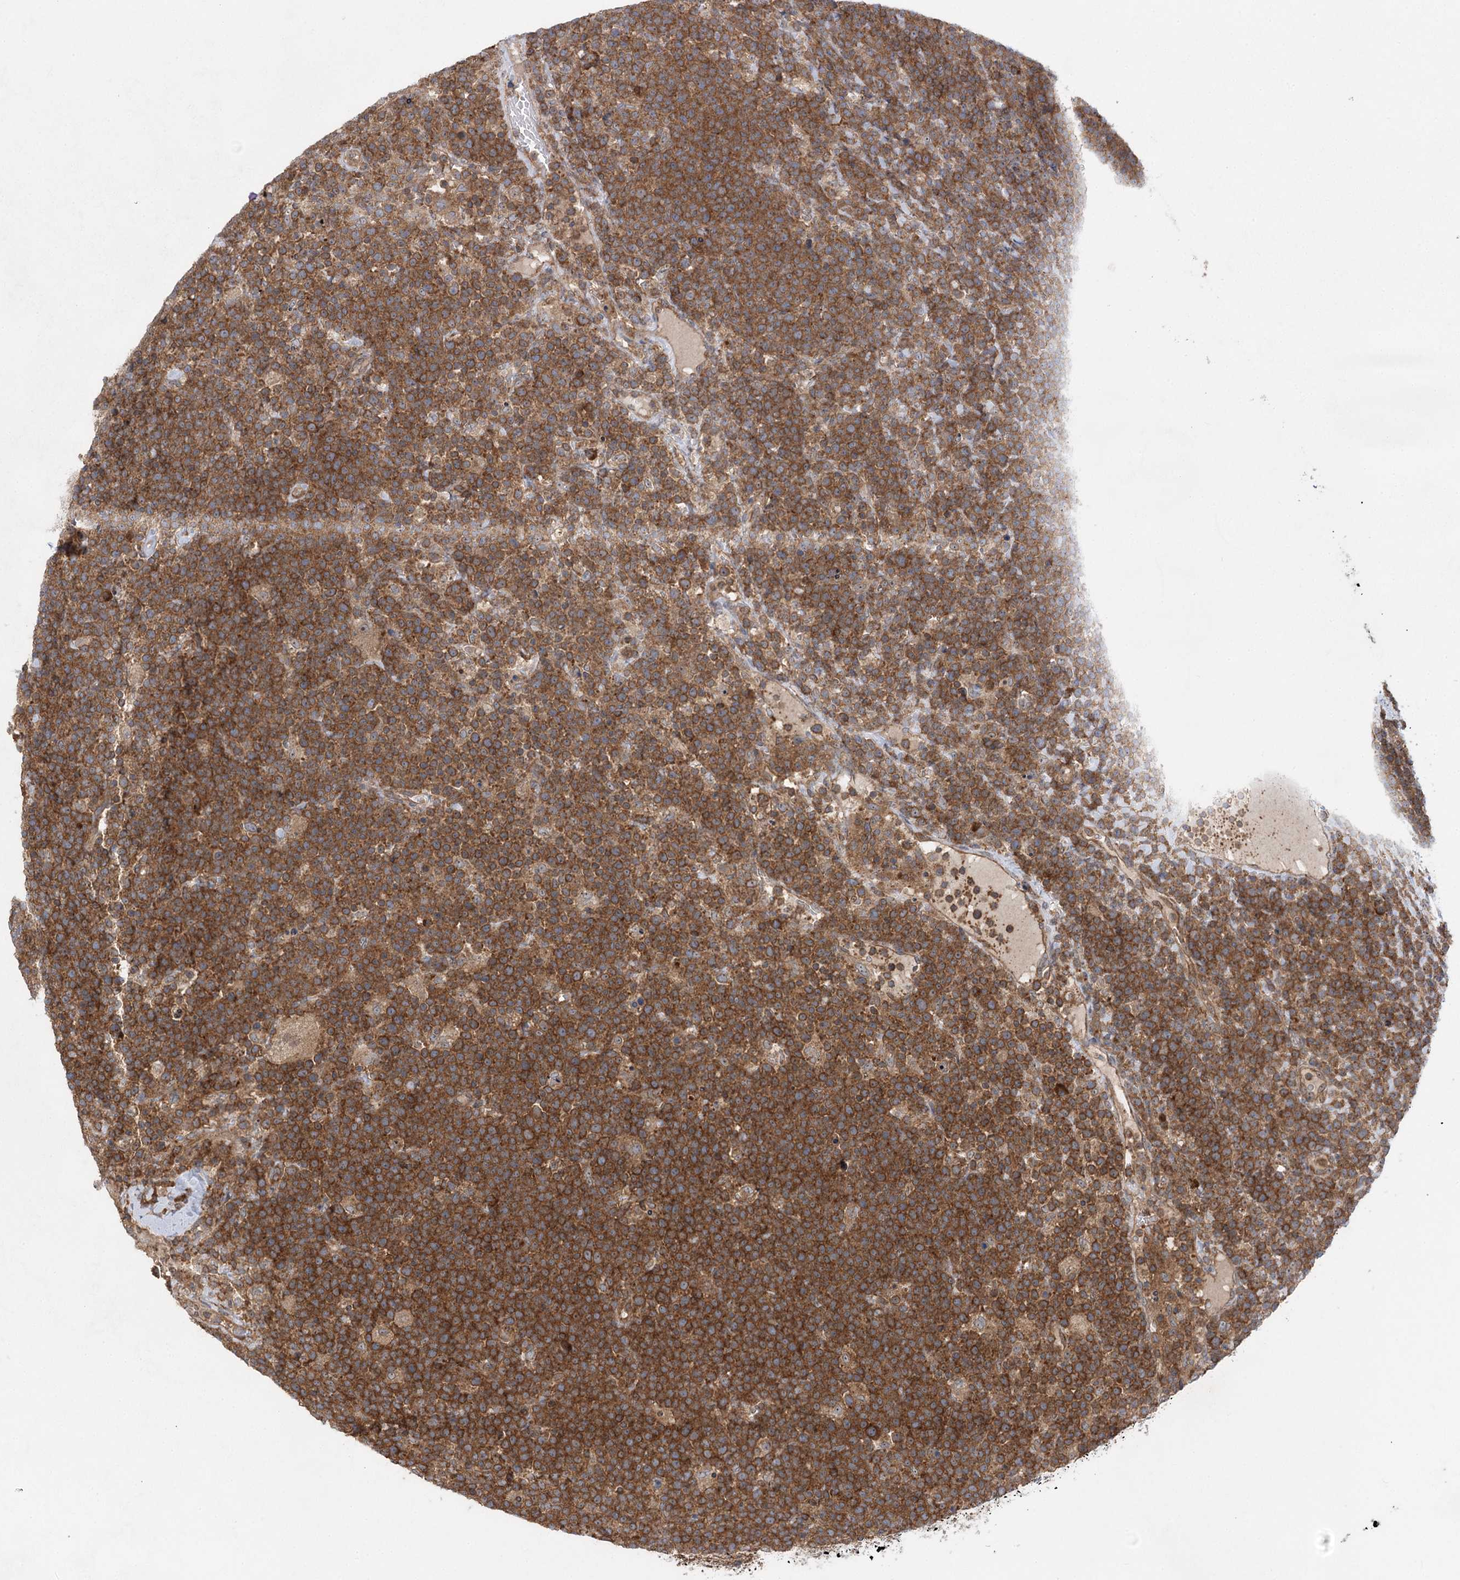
{"staining": {"intensity": "moderate", "quantity": ">75%", "location": "cytoplasmic/membranous"}, "tissue": "lymphoma", "cell_type": "Tumor cells", "image_type": "cancer", "snomed": [{"axis": "morphology", "description": "Malignant lymphoma, non-Hodgkin's type, High grade"}, {"axis": "topography", "description": "Lymph node"}], "caption": "Lymphoma tissue demonstrates moderate cytoplasmic/membranous positivity in about >75% of tumor cells, visualized by immunohistochemistry.", "gene": "EIF3A", "patient": {"sex": "male", "age": 61}}